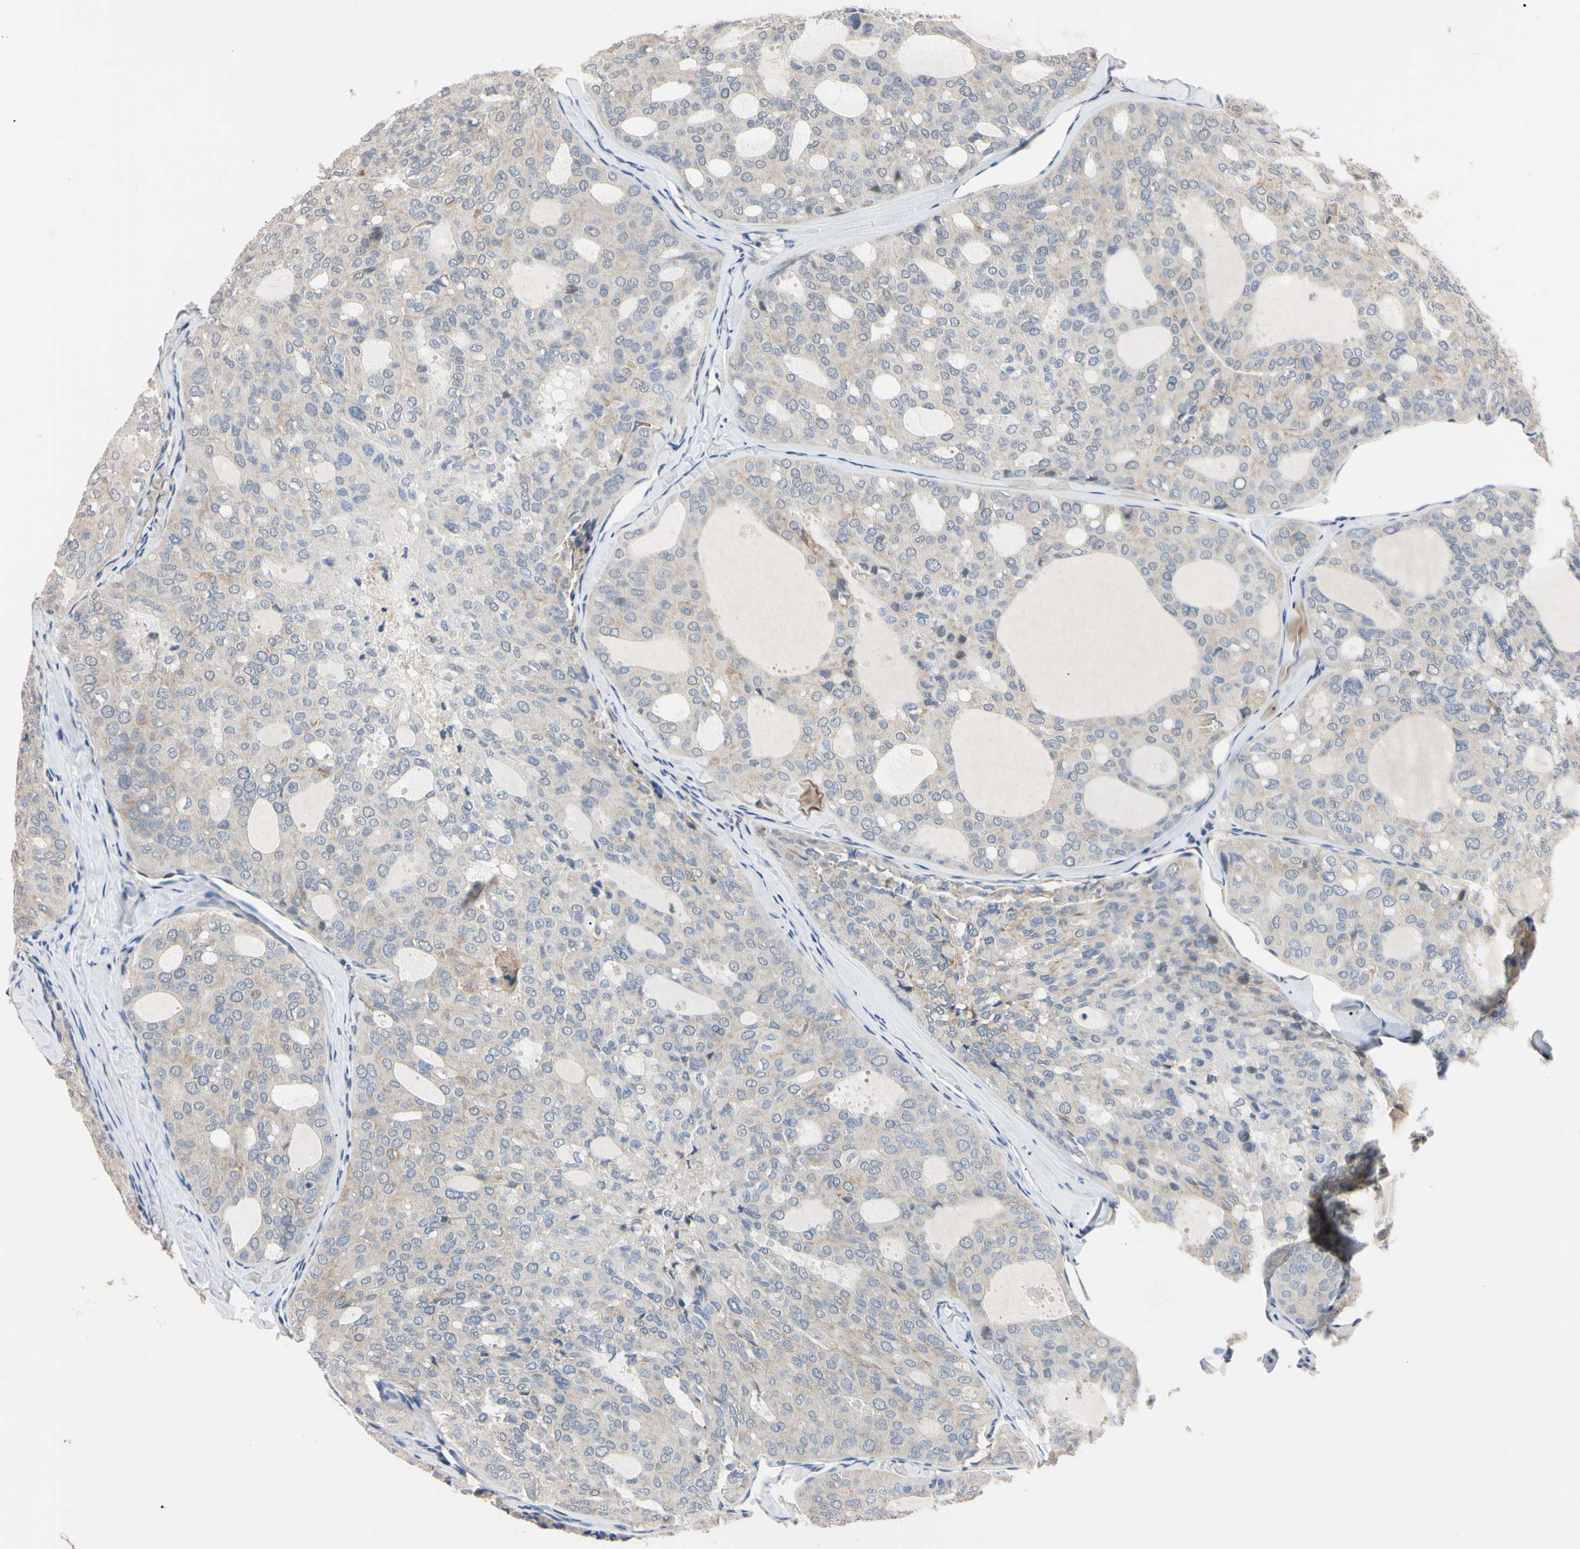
{"staining": {"intensity": "weak", "quantity": "25%-75%", "location": "cytoplasmic/membranous"}, "tissue": "thyroid cancer", "cell_type": "Tumor cells", "image_type": "cancer", "snomed": [{"axis": "morphology", "description": "Follicular adenoma carcinoma, NOS"}, {"axis": "topography", "description": "Thyroid gland"}], "caption": "DAB (3,3'-diaminobenzidine) immunohistochemical staining of thyroid follicular adenoma carcinoma demonstrates weak cytoplasmic/membranous protein expression in about 25%-75% of tumor cells. (brown staining indicates protein expression, while blue staining denotes nuclei).", "gene": "PNKD", "patient": {"sex": "male", "age": 75}}